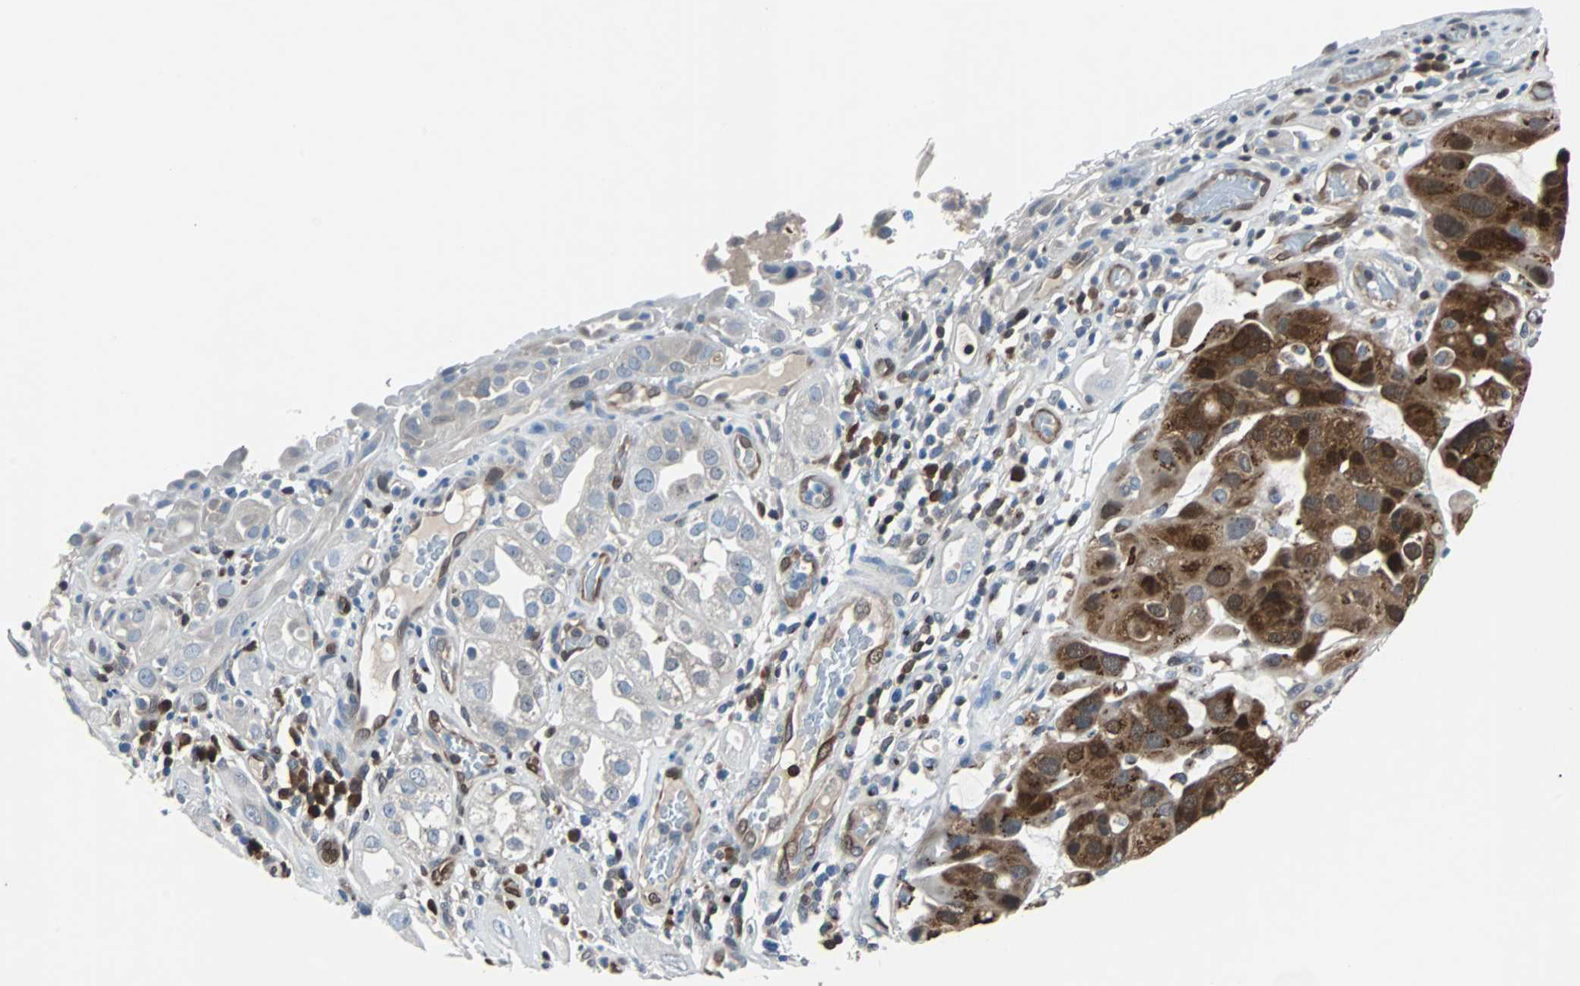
{"staining": {"intensity": "strong", "quantity": ">75%", "location": "cytoplasmic/membranous,nuclear"}, "tissue": "urothelial cancer", "cell_type": "Tumor cells", "image_type": "cancer", "snomed": [{"axis": "morphology", "description": "Urothelial carcinoma, High grade"}, {"axis": "topography", "description": "Urinary bladder"}], "caption": "A brown stain labels strong cytoplasmic/membranous and nuclear positivity of a protein in human urothelial cancer tumor cells. (DAB (3,3'-diaminobenzidine) IHC with brightfield microscopy, high magnification).", "gene": "MAP2K6", "patient": {"sex": "female", "age": 64}}